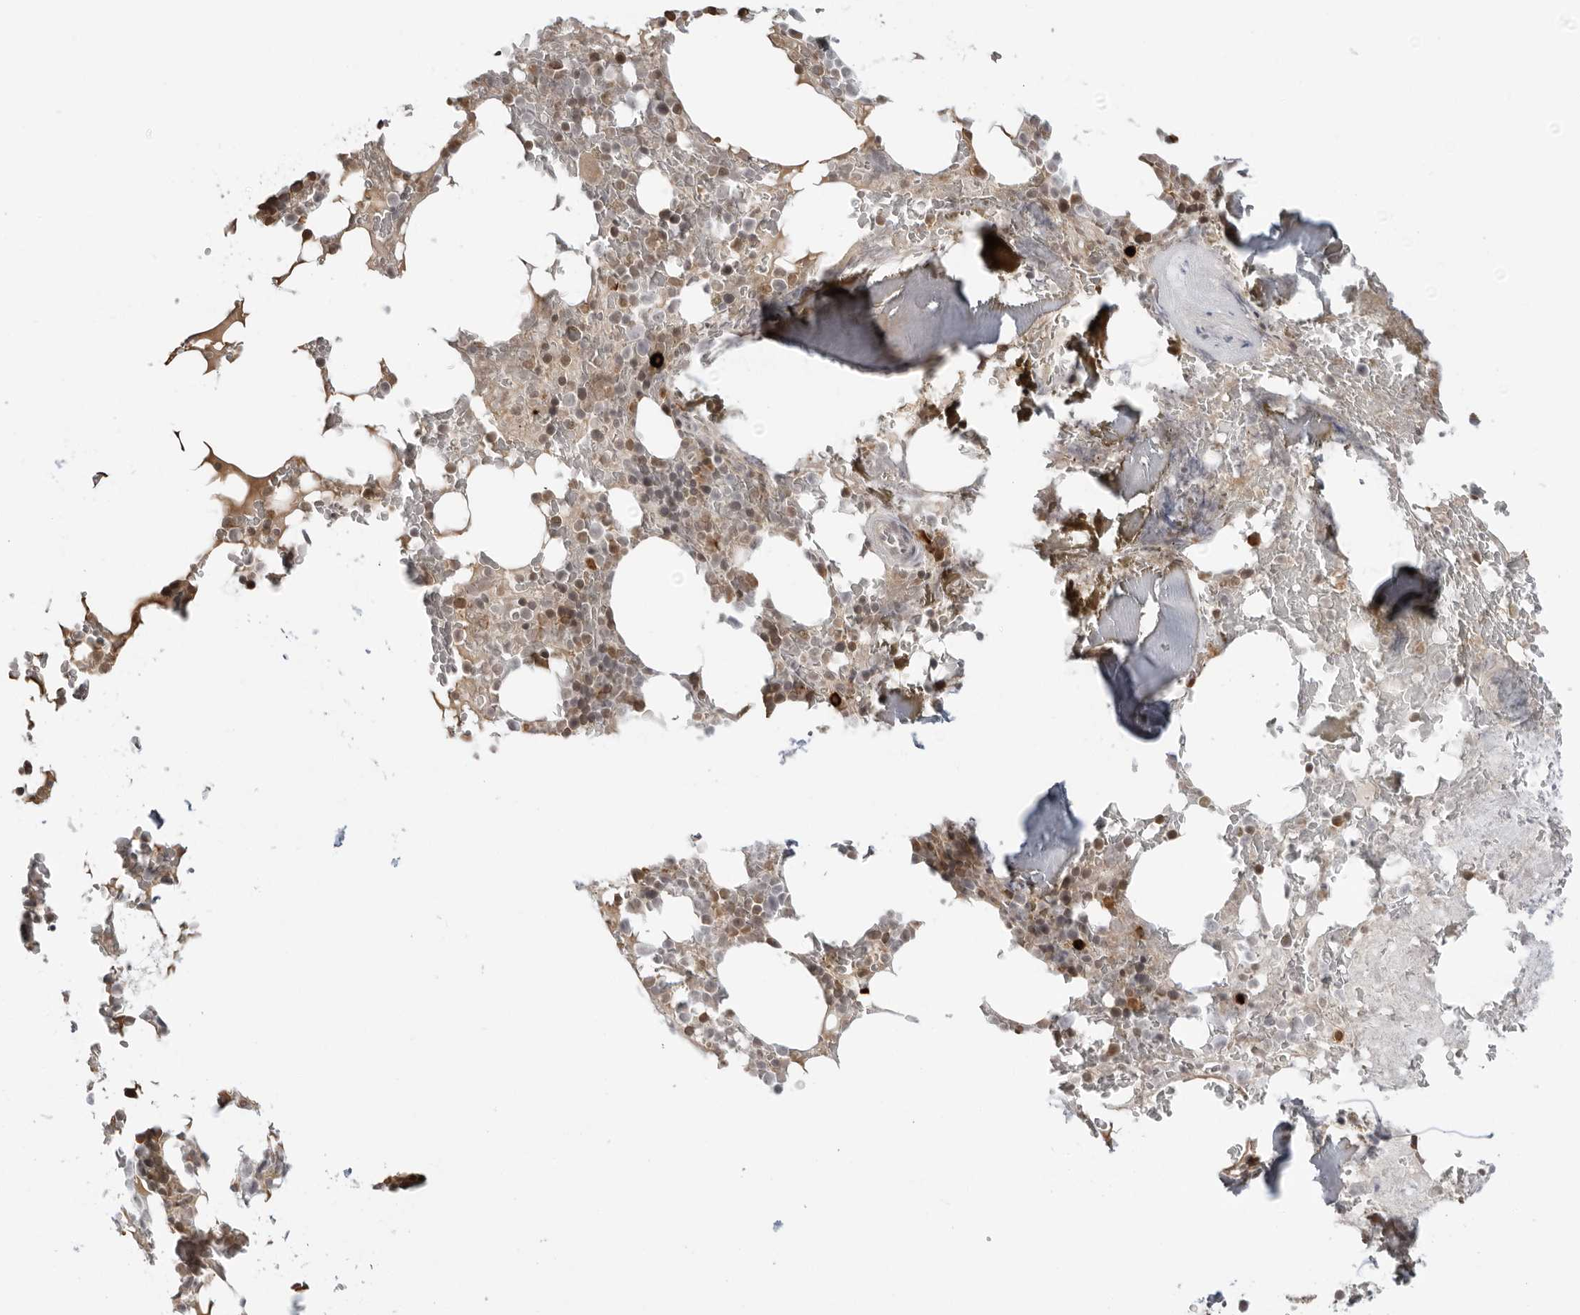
{"staining": {"intensity": "moderate", "quantity": "25%-75%", "location": "cytoplasmic/membranous,nuclear"}, "tissue": "bone marrow", "cell_type": "Hematopoietic cells", "image_type": "normal", "snomed": [{"axis": "morphology", "description": "Normal tissue, NOS"}, {"axis": "topography", "description": "Bone marrow"}], "caption": "Immunohistochemistry (IHC) of normal human bone marrow displays medium levels of moderate cytoplasmic/membranous,nuclear expression in about 25%-75% of hematopoietic cells. (Stains: DAB (3,3'-diaminobenzidine) in brown, nuclei in blue, Microscopy: brightfield microscopy at high magnification).", "gene": "SUGCT", "patient": {"sex": "male", "age": 58}}